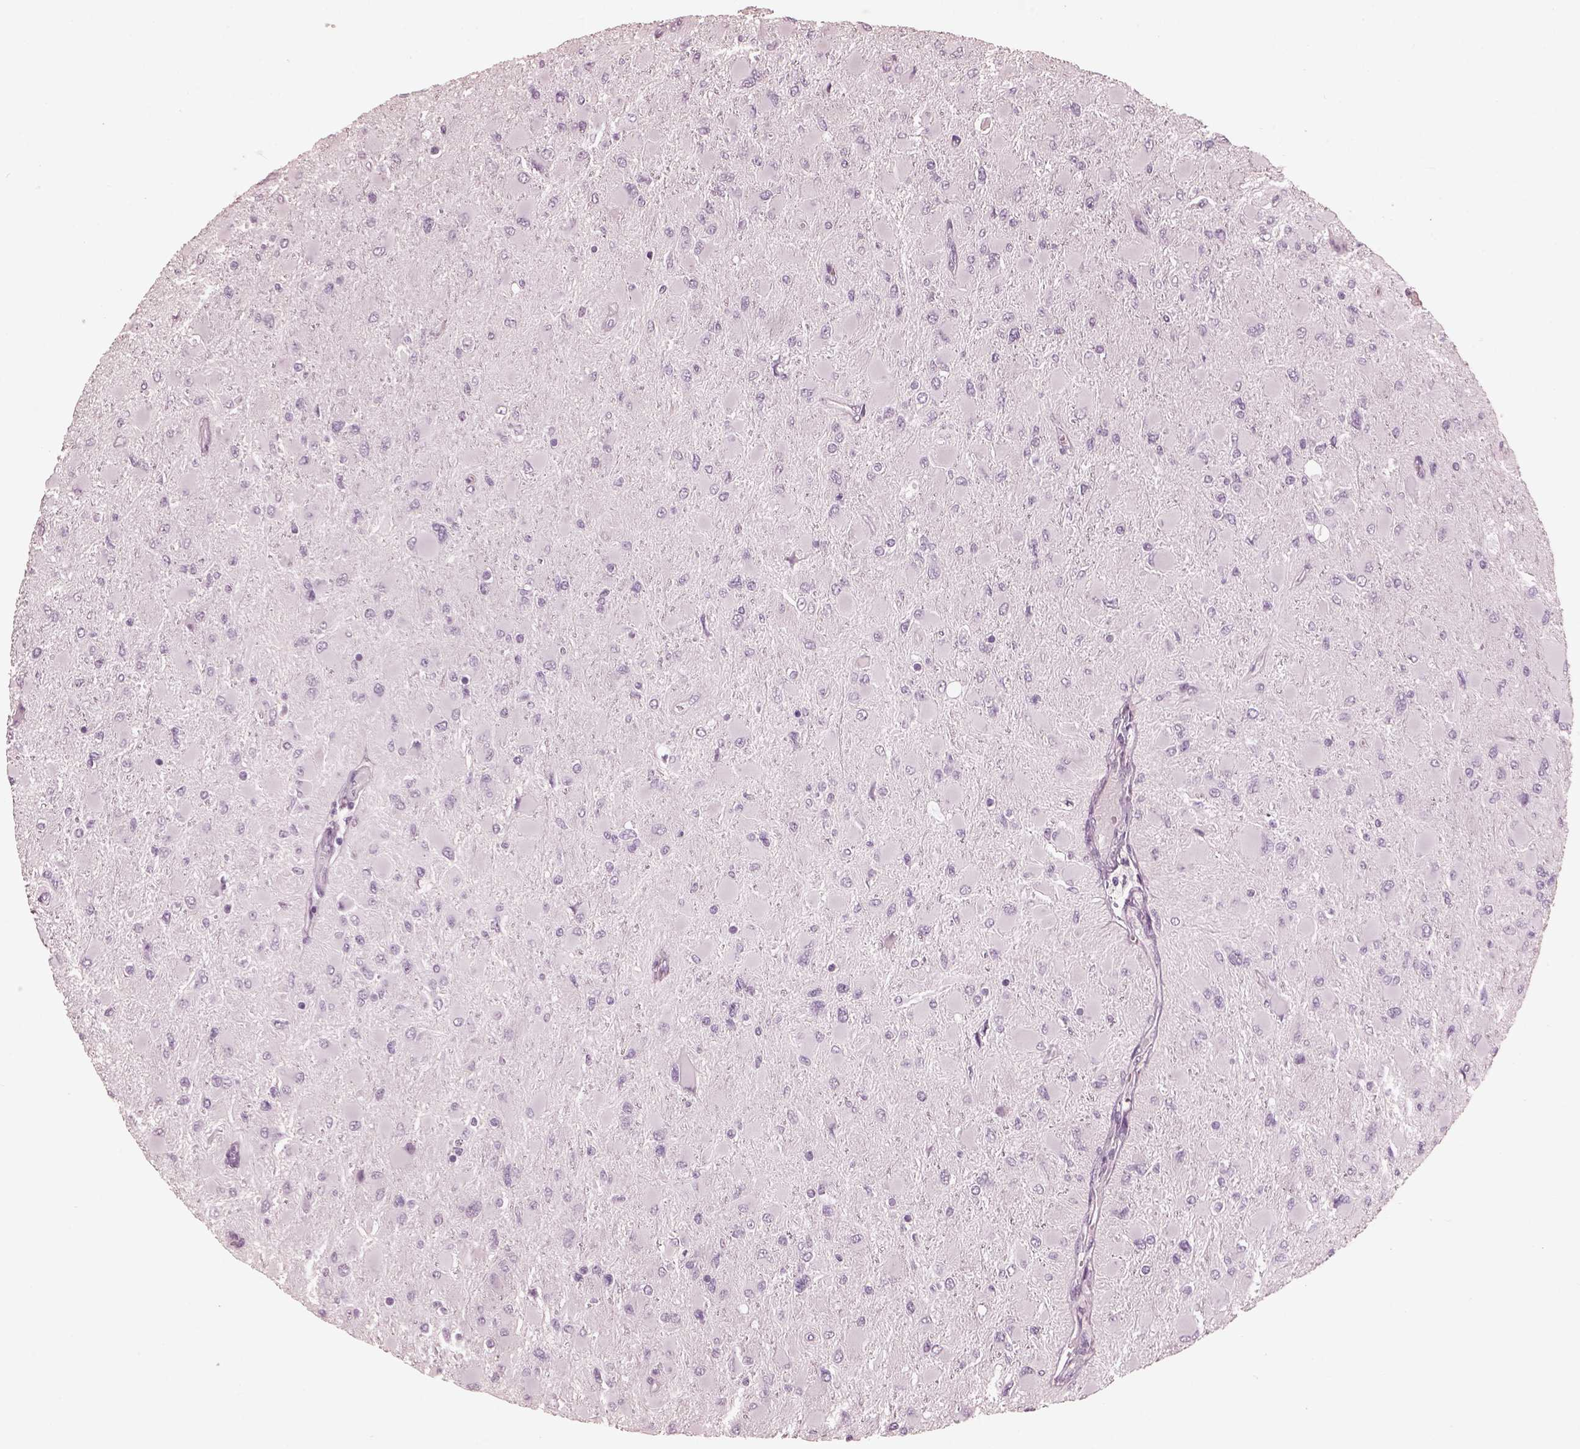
{"staining": {"intensity": "negative", "quantity": "none", "location": "none"}, "tissue": "glioma", "cell_type": "Tumor cells", "image_type": "cancer", "snomed": [{"axis": "morphology", "description": "Glioma, malignant, High grade"}, {"axis": "topography", "description": "Cerebral cortex"}], "caption": "Tumor cells are negative for brown protein staining in glioma.", "gene": "FABP9", "patient": {"sex": "female", "age": 36}}